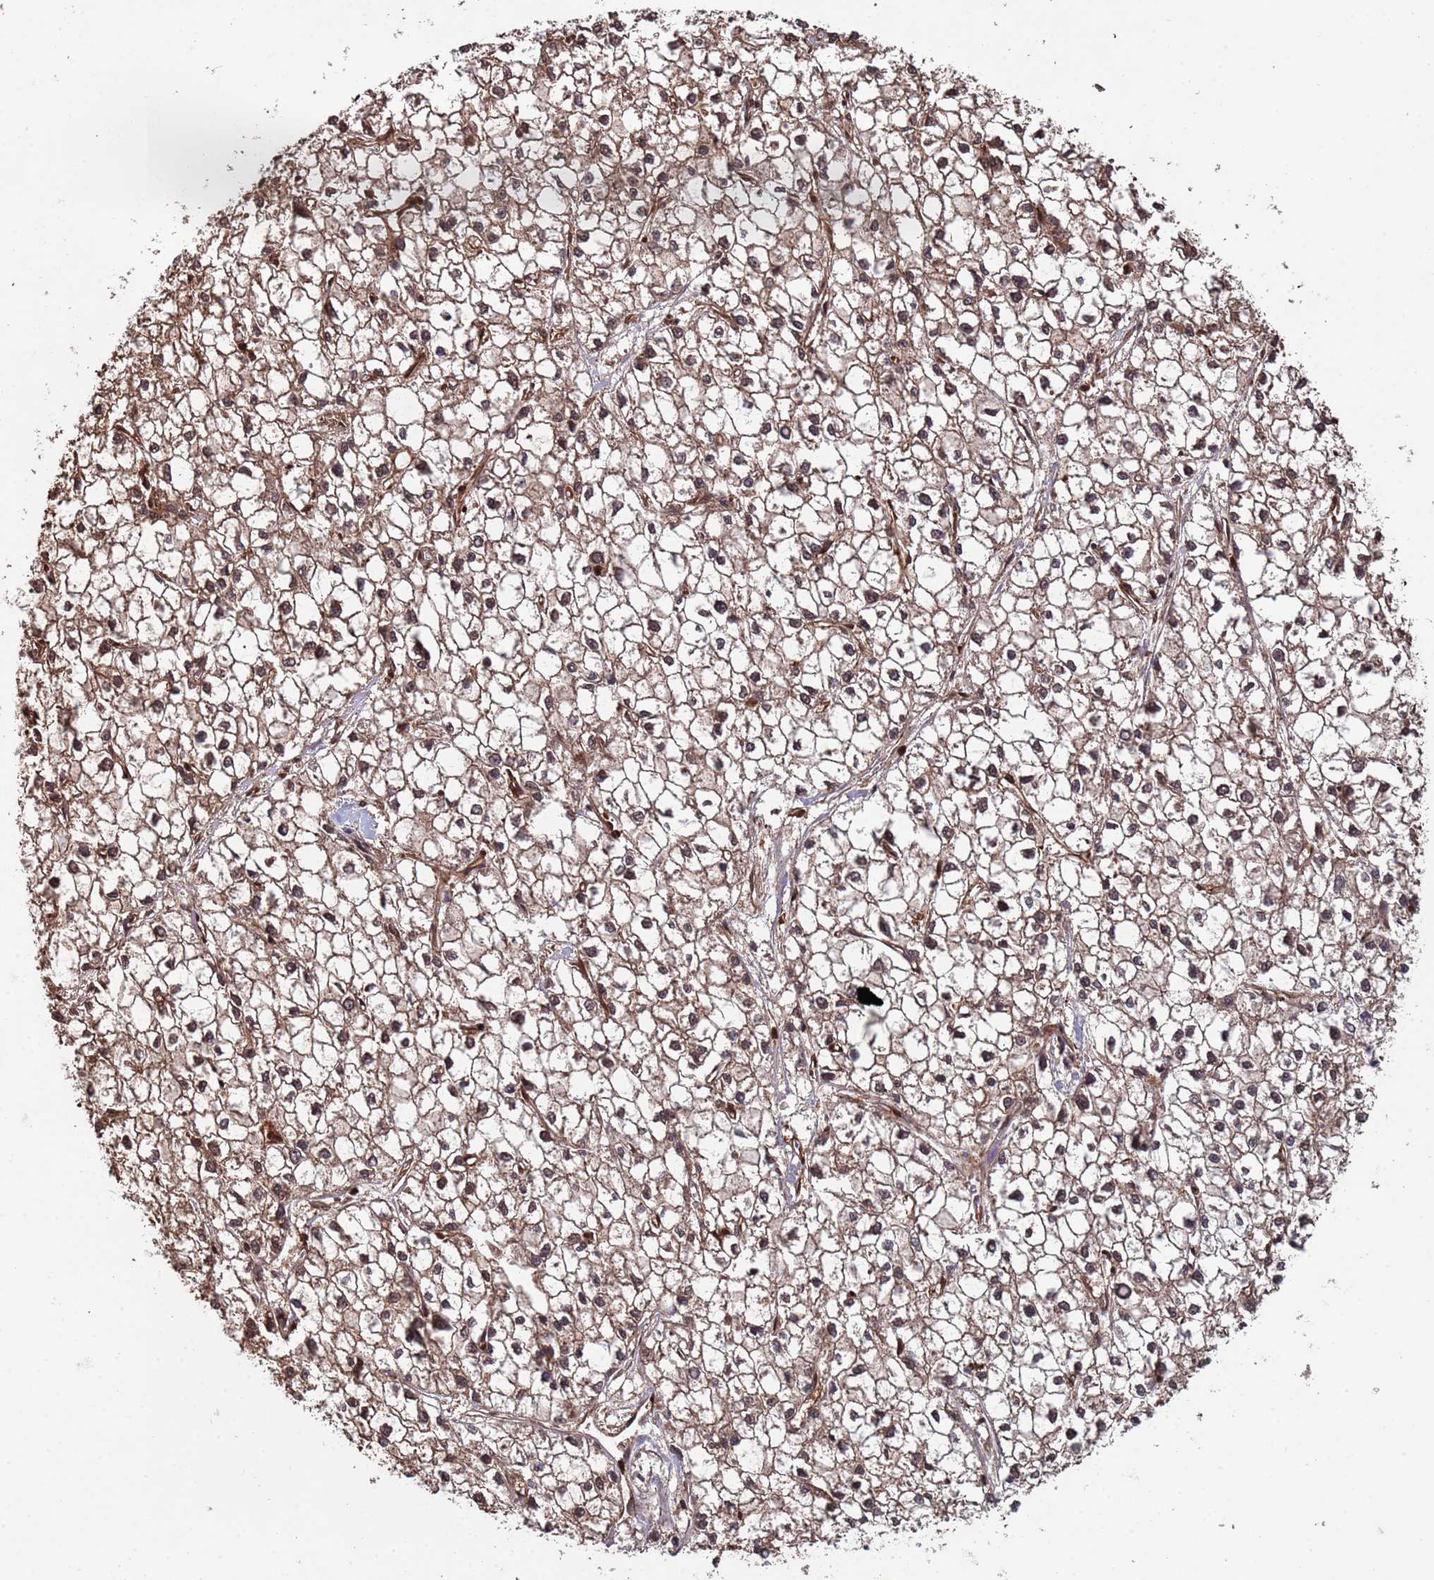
{"staining": {"intensity": "moderate", "quantity": ">75%", "location": "cytoplasmic/membranous,nuclear"}, "tissue": "liver cancer", "cell_type": "Tumor cells", "image_type": "cancer", "snomed": [{"axis": "morphology", "description": "Carcinoma, Hepatocellular, NOS"}, {"axis": "topography", "description": "Liver"}], "caption": "Brown immunohistochemical staining in human hepatocellular carcinoma (liver) exhibits moderate cytoplasmic/membranous and nuclear positivity in approximately >75% of tumor cells. (Brightfield microscopy of DAB IHC at high magnification).", "gene": "SUMO4", "patient": {"sex": "female", "age": 43}}